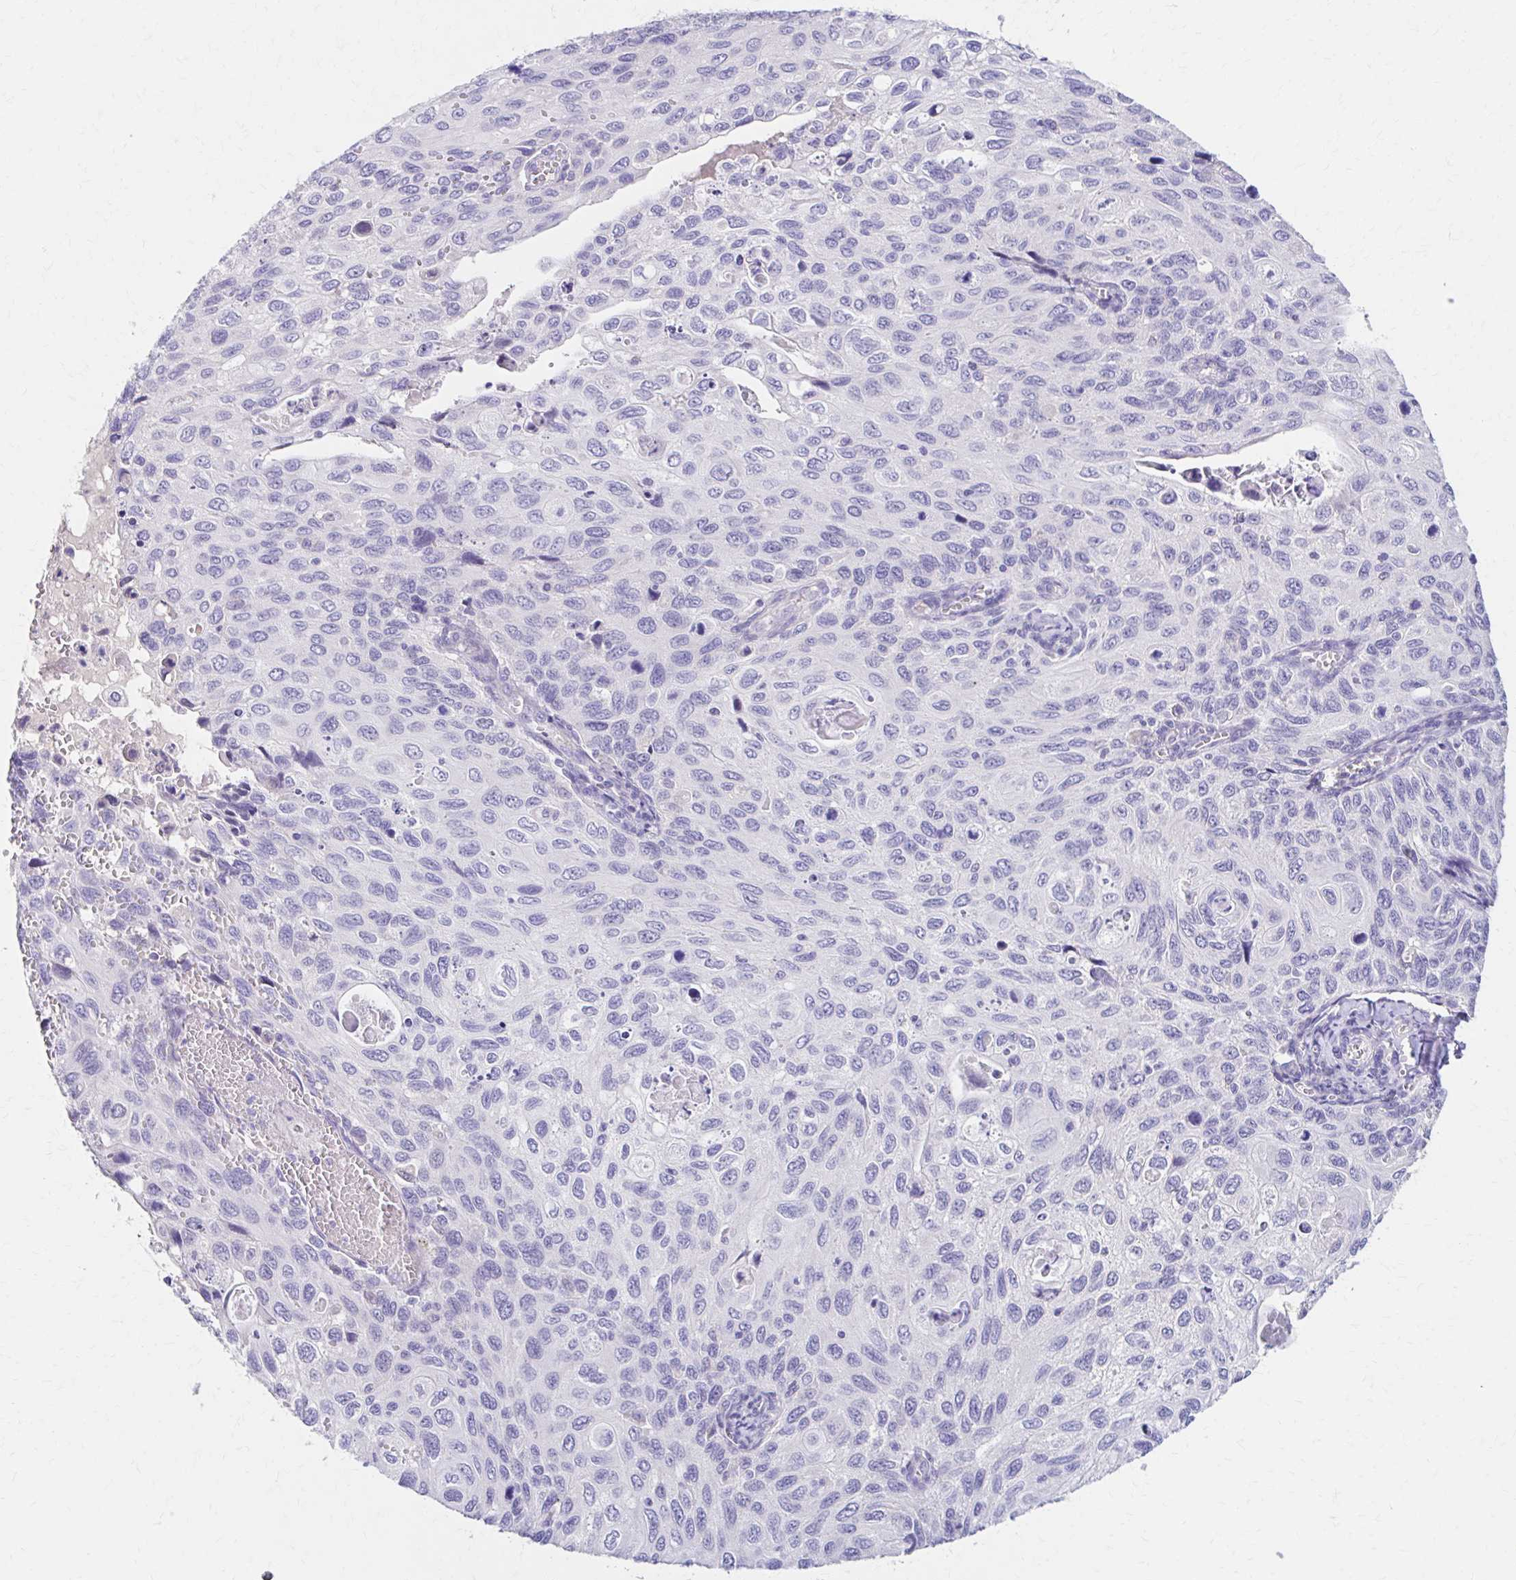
{"staining": {"intensity": "negative", "quantity": "none", "location": "none"}, "tissue": "cervical cancer", "cell_type": "Tumor cells", "image_type": "cancer", "snomed": [{"axis": "morphology", "description": "Squamous cell carcinoma, NOS"}, {"axis": "topography", "description": "Cervix"}], "caption": "This photomicrograph is of cervical cancer stained with IHC to label a protein in brown with the nuclei are counter-stained blue. There is no staining in tumor cells.", "gene": "AZGP1", "patient": {"sex": "female", "age": 70}}